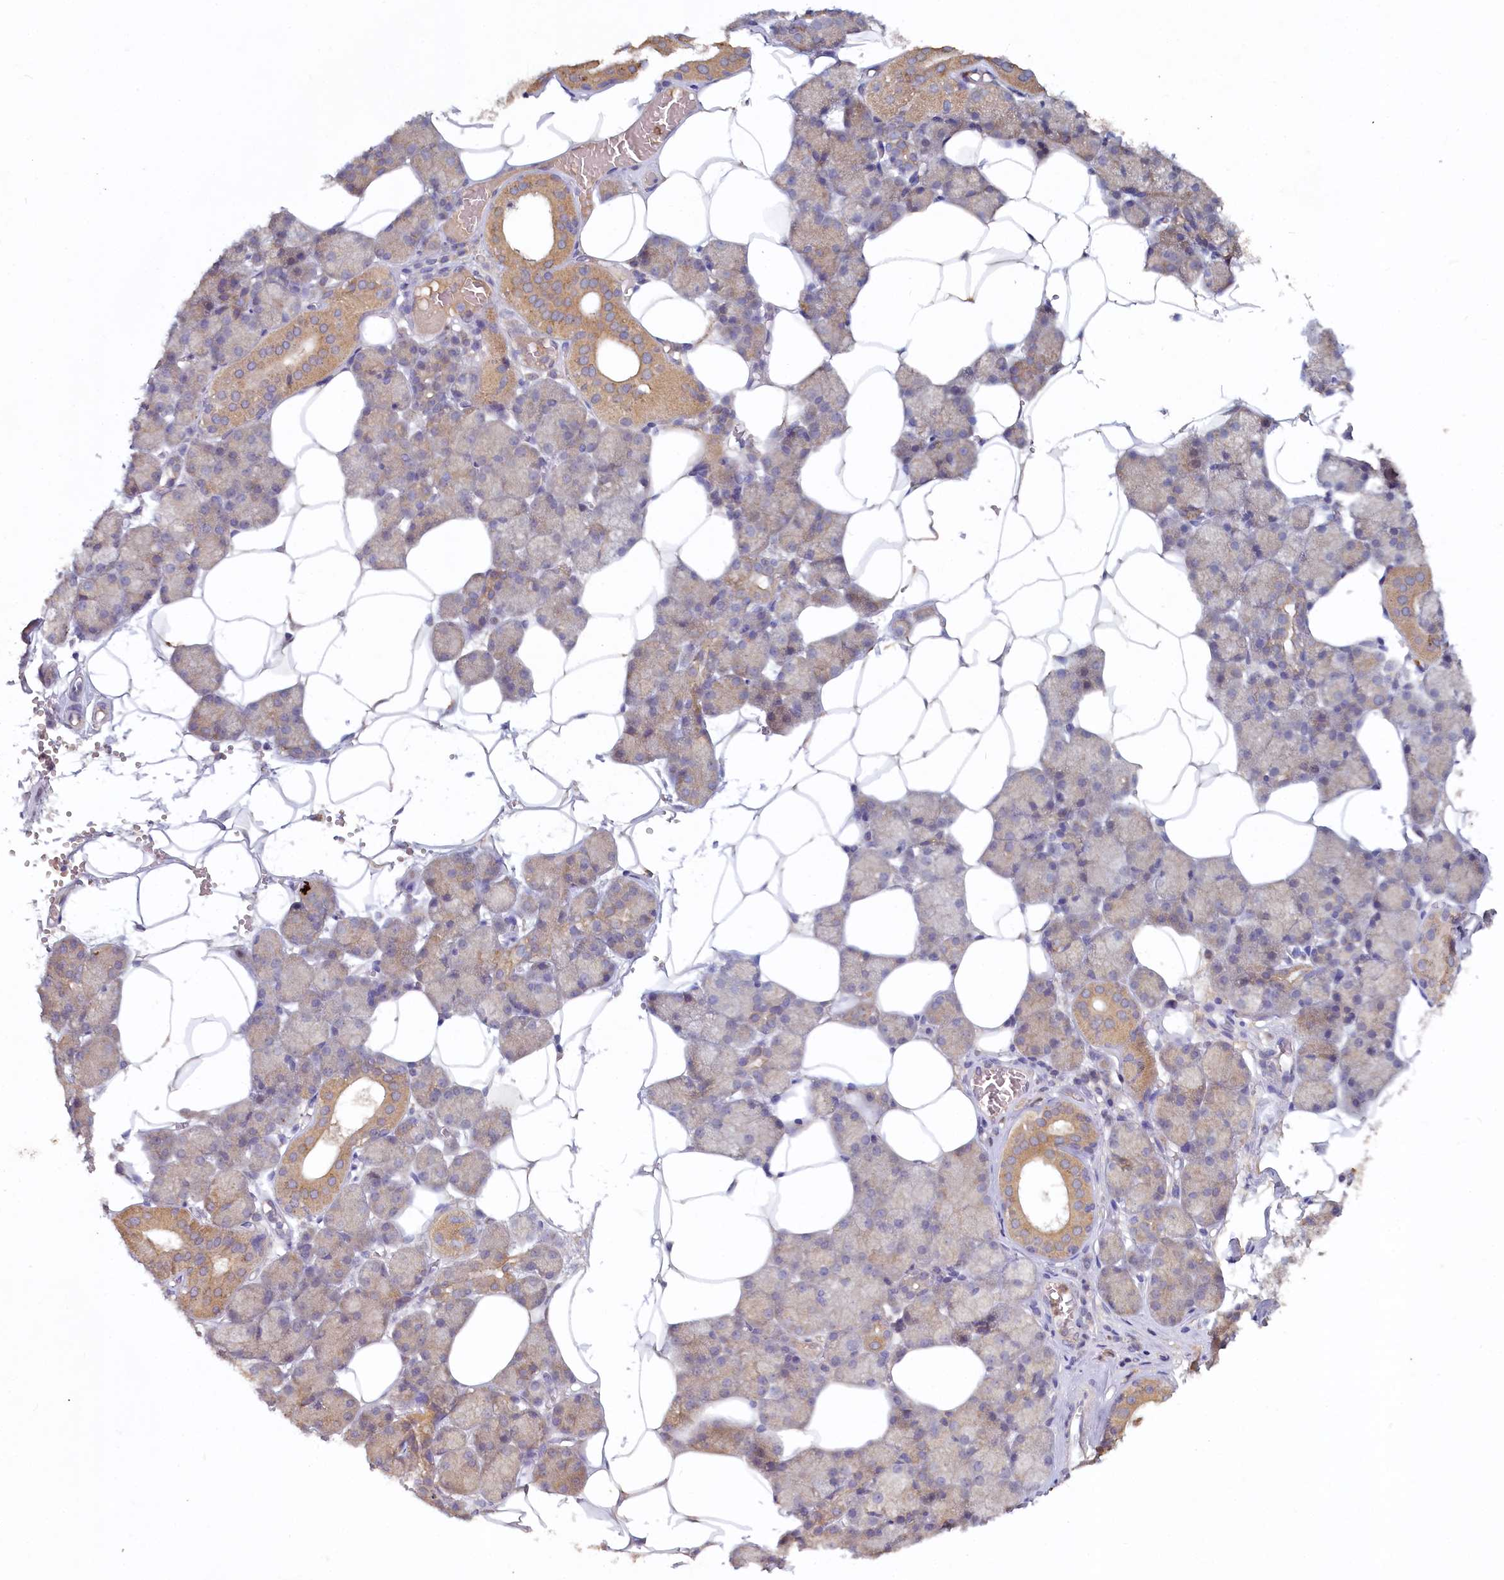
{"staining": {"intensity": "moderate", "quantity": "25%-75%", "location": "cytoplasmic/membranous"}, "tissue": "salivary gland", "cell_type": "Glandular cells", "image_type": "normal", "snomed": [{"axis": "morphology", "description": "Normal tissue, NOS"}, {"axis": "topography", "description": "Salivary gland"}], "caption": "High-power microscopy captured an immunohistochemistry image of benign salivary gland, revealing moderate cytoplasmic/membranous positivity in approximately 25%-75% of glandular cells.", "gene": "HERC3", "patient": {"sex": "male", "age": 62}}